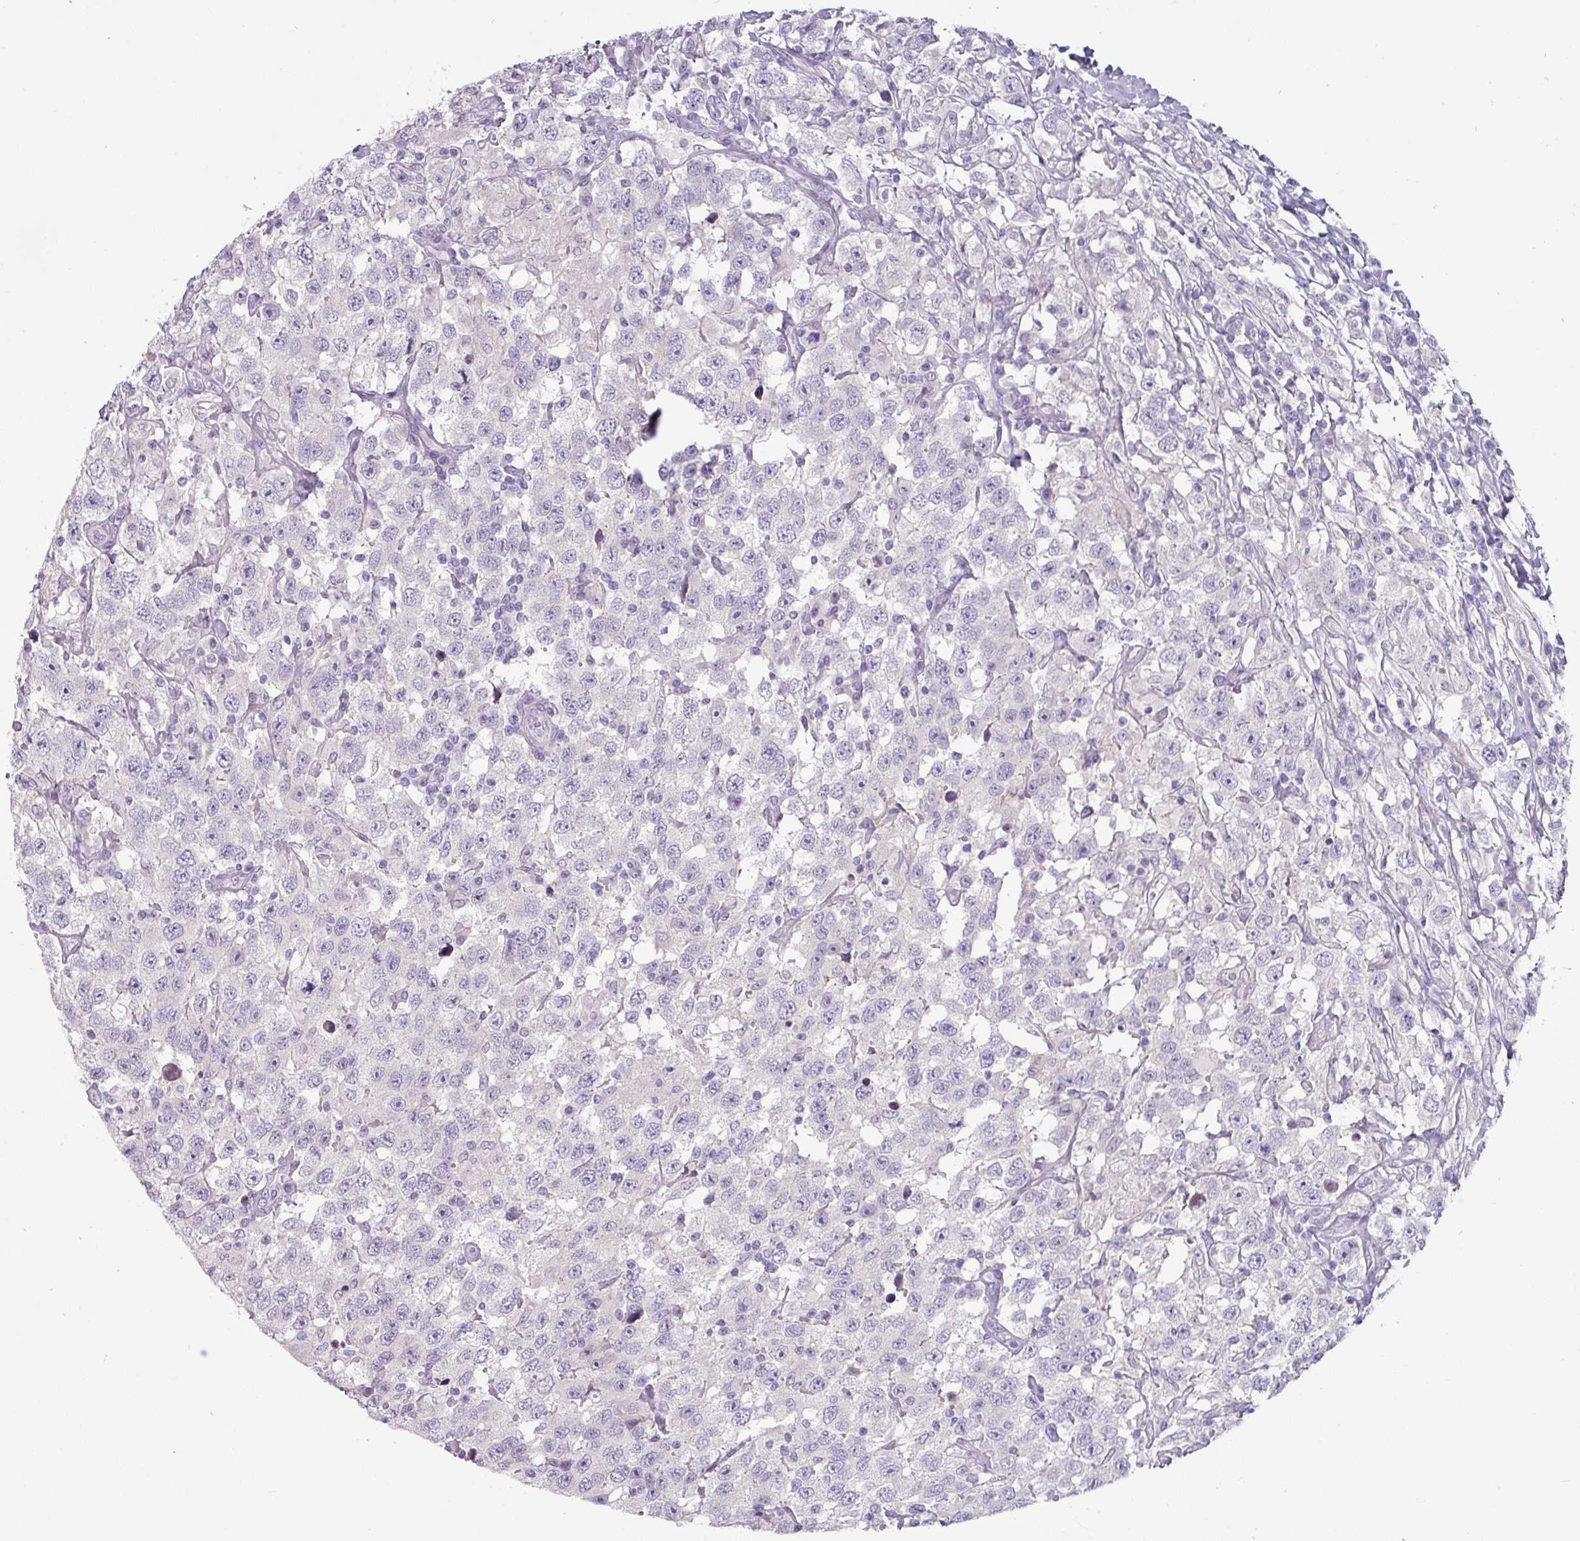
{"staining": {"intensity": "negative", "quantity": "none", "location": "none"}, "tissue": "testis cancer", "cell_type": "Tumor cells", "image_type": "cancer", "snomed": [{"axis": "morphology", "description": "Seminoma, NOS"}, {"axis": "topography", "description": "Testis"}], "caption": "The photomicrograph shows no significant staining in tumor cells of seminoma (testis).", "gene": "MTMR14", "patient": {"sex": "male", "age": 41}}